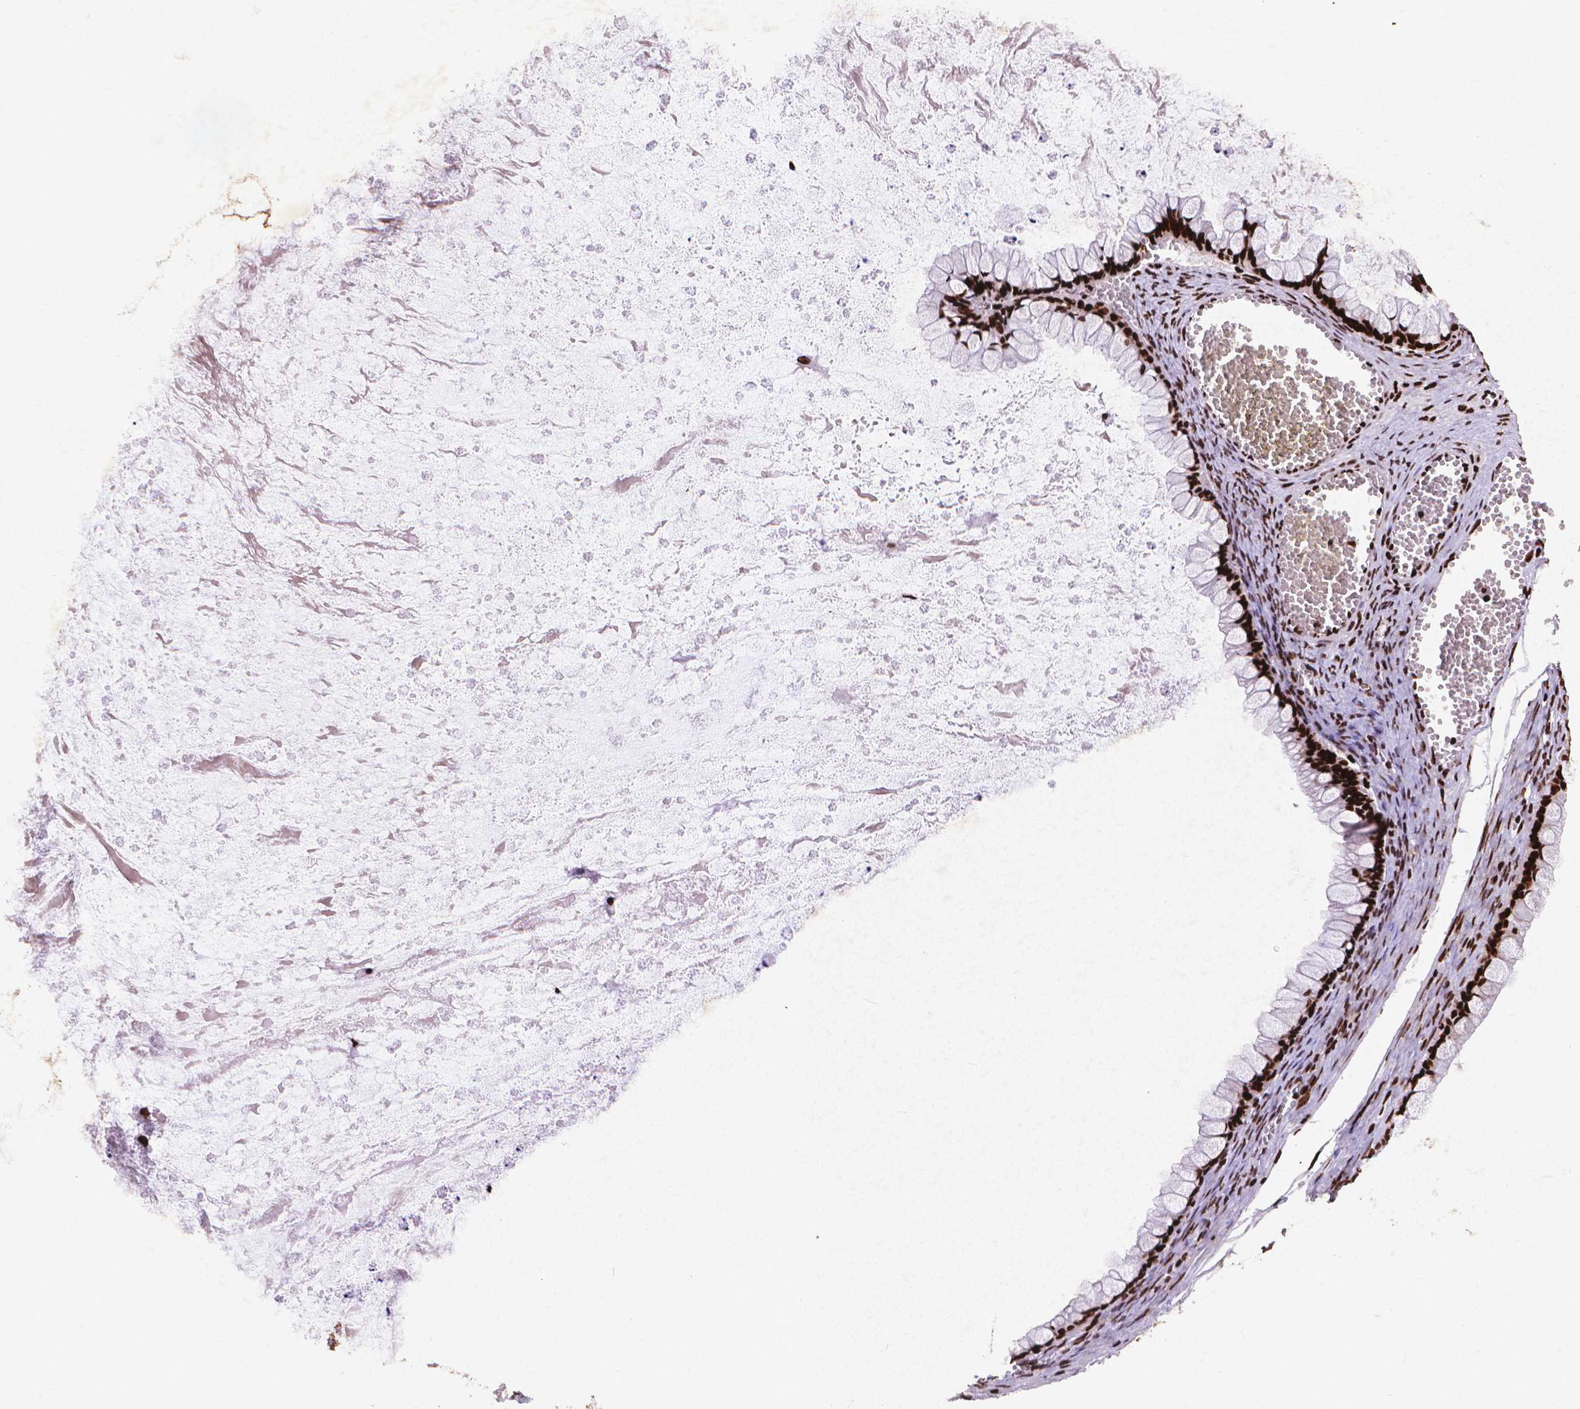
{"staining": {"intensity": "strong", "quantity": ">75%", "location": "nuclear"}, "tissue": "ovarian cancer", "cell_type": "Tumor cells", "image_type": "cancer", "snomed": [{"axis": "morphology", "description": "Cystadenocarcinoma, mucinous, NOS"}, {"axis": "topography", "description": "Ovary"}], "caption": "Strong nuclear staining for a protein is appreciated in about >75% of tumor cells of ovarian cancer using immunohistochemistry.", "gene": "CITED2", "patient": {"sex": "female", "age": 67}}